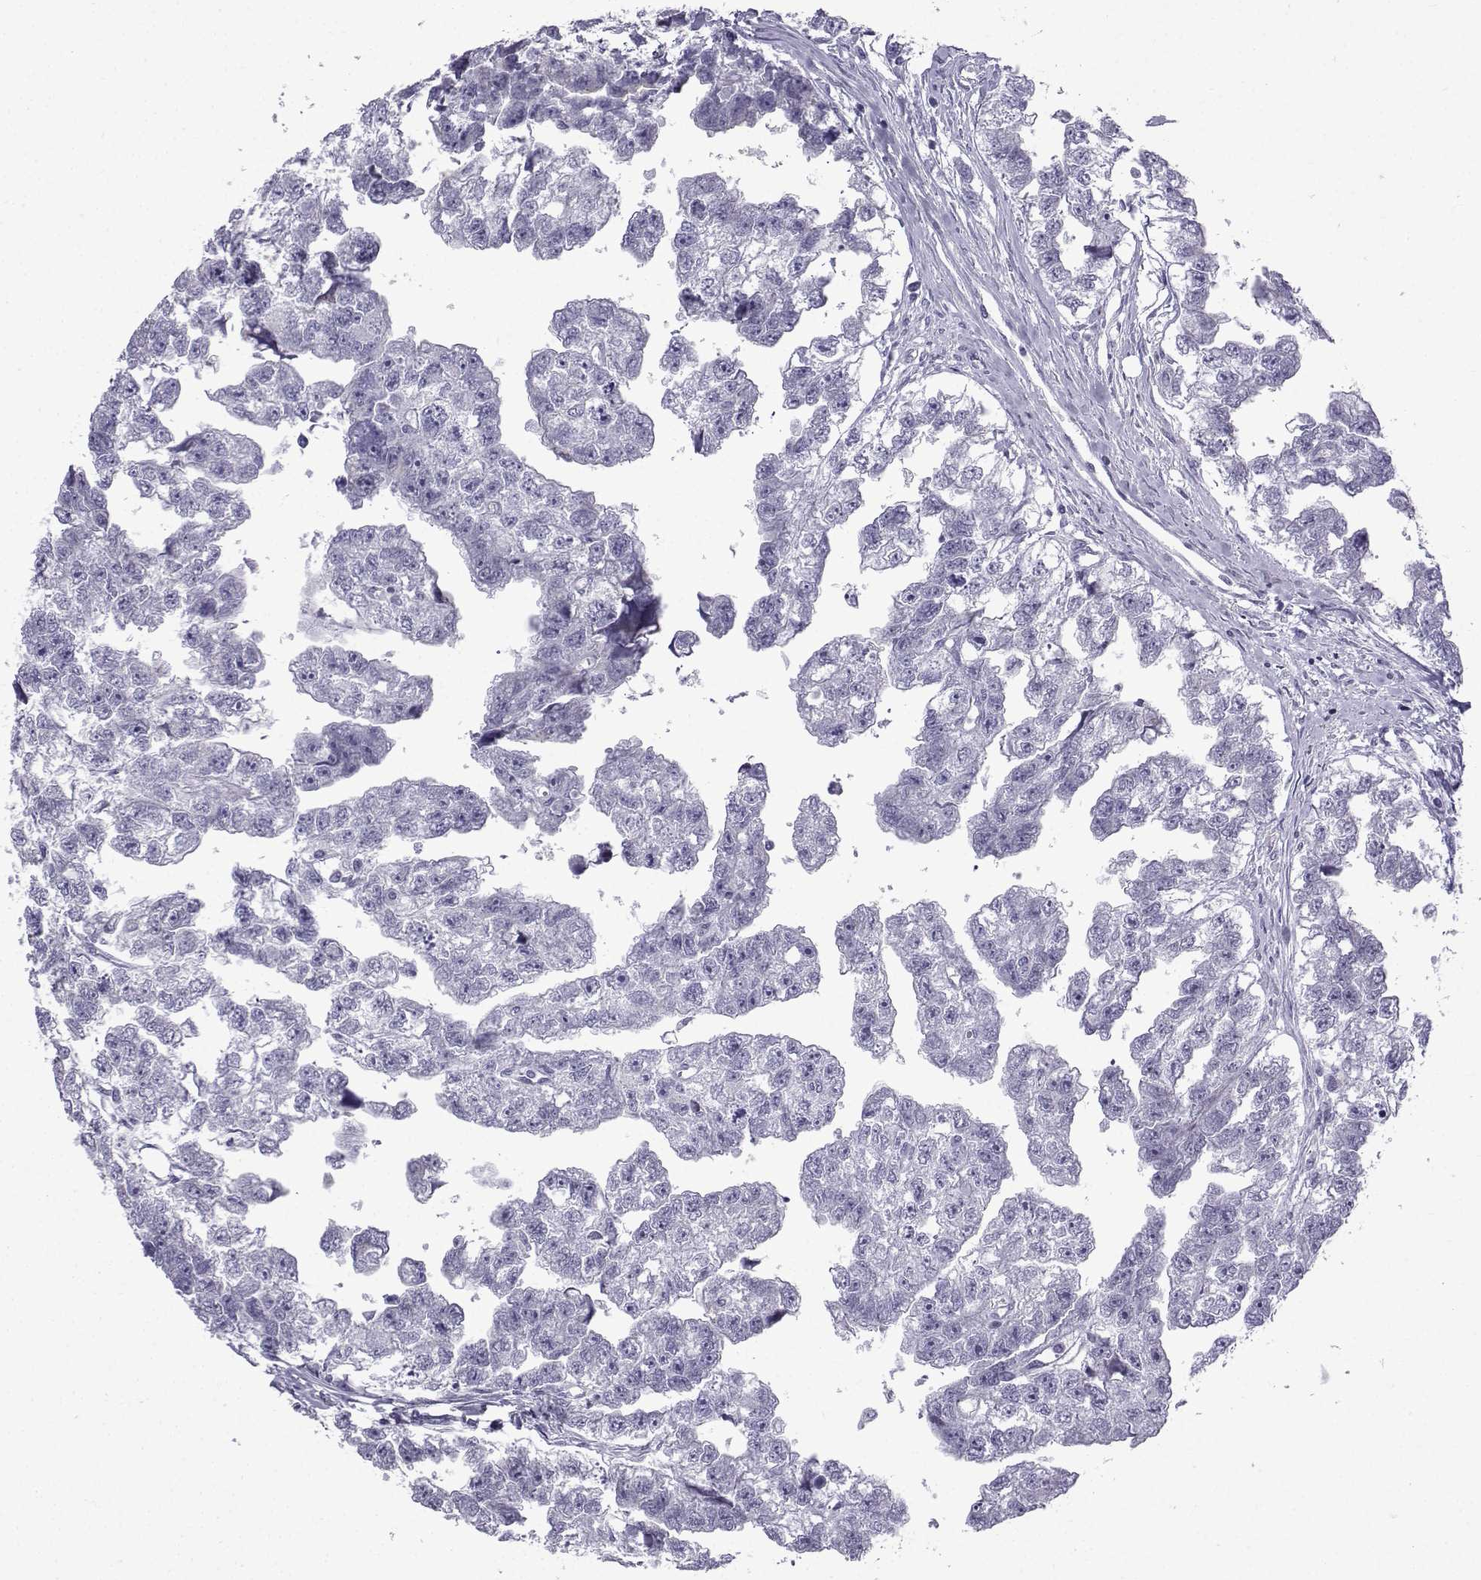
{"staining": {"intensity": "negative", "quantity": "none", "location": "none"}, "tissue": "testis cancer", "cell_type": "Tumor cells", "image_type": "cancer", "snomed": [{"axis": "morphology", "description": "Carcinoma, Embryonal, NOS"}, {"axis": "morphology", "description": "Teratoma, malignant, NOS"}, {"axis": "topography", "description": "Testis"}], "caption": "The micrograph shows no significant expression in tumor cells of embryonal carcinoma (testis). (IHC, brightfield microscopy, high magnification).", "gene": "CFAP53", "patient": {"sex": "male", "age": 44}}